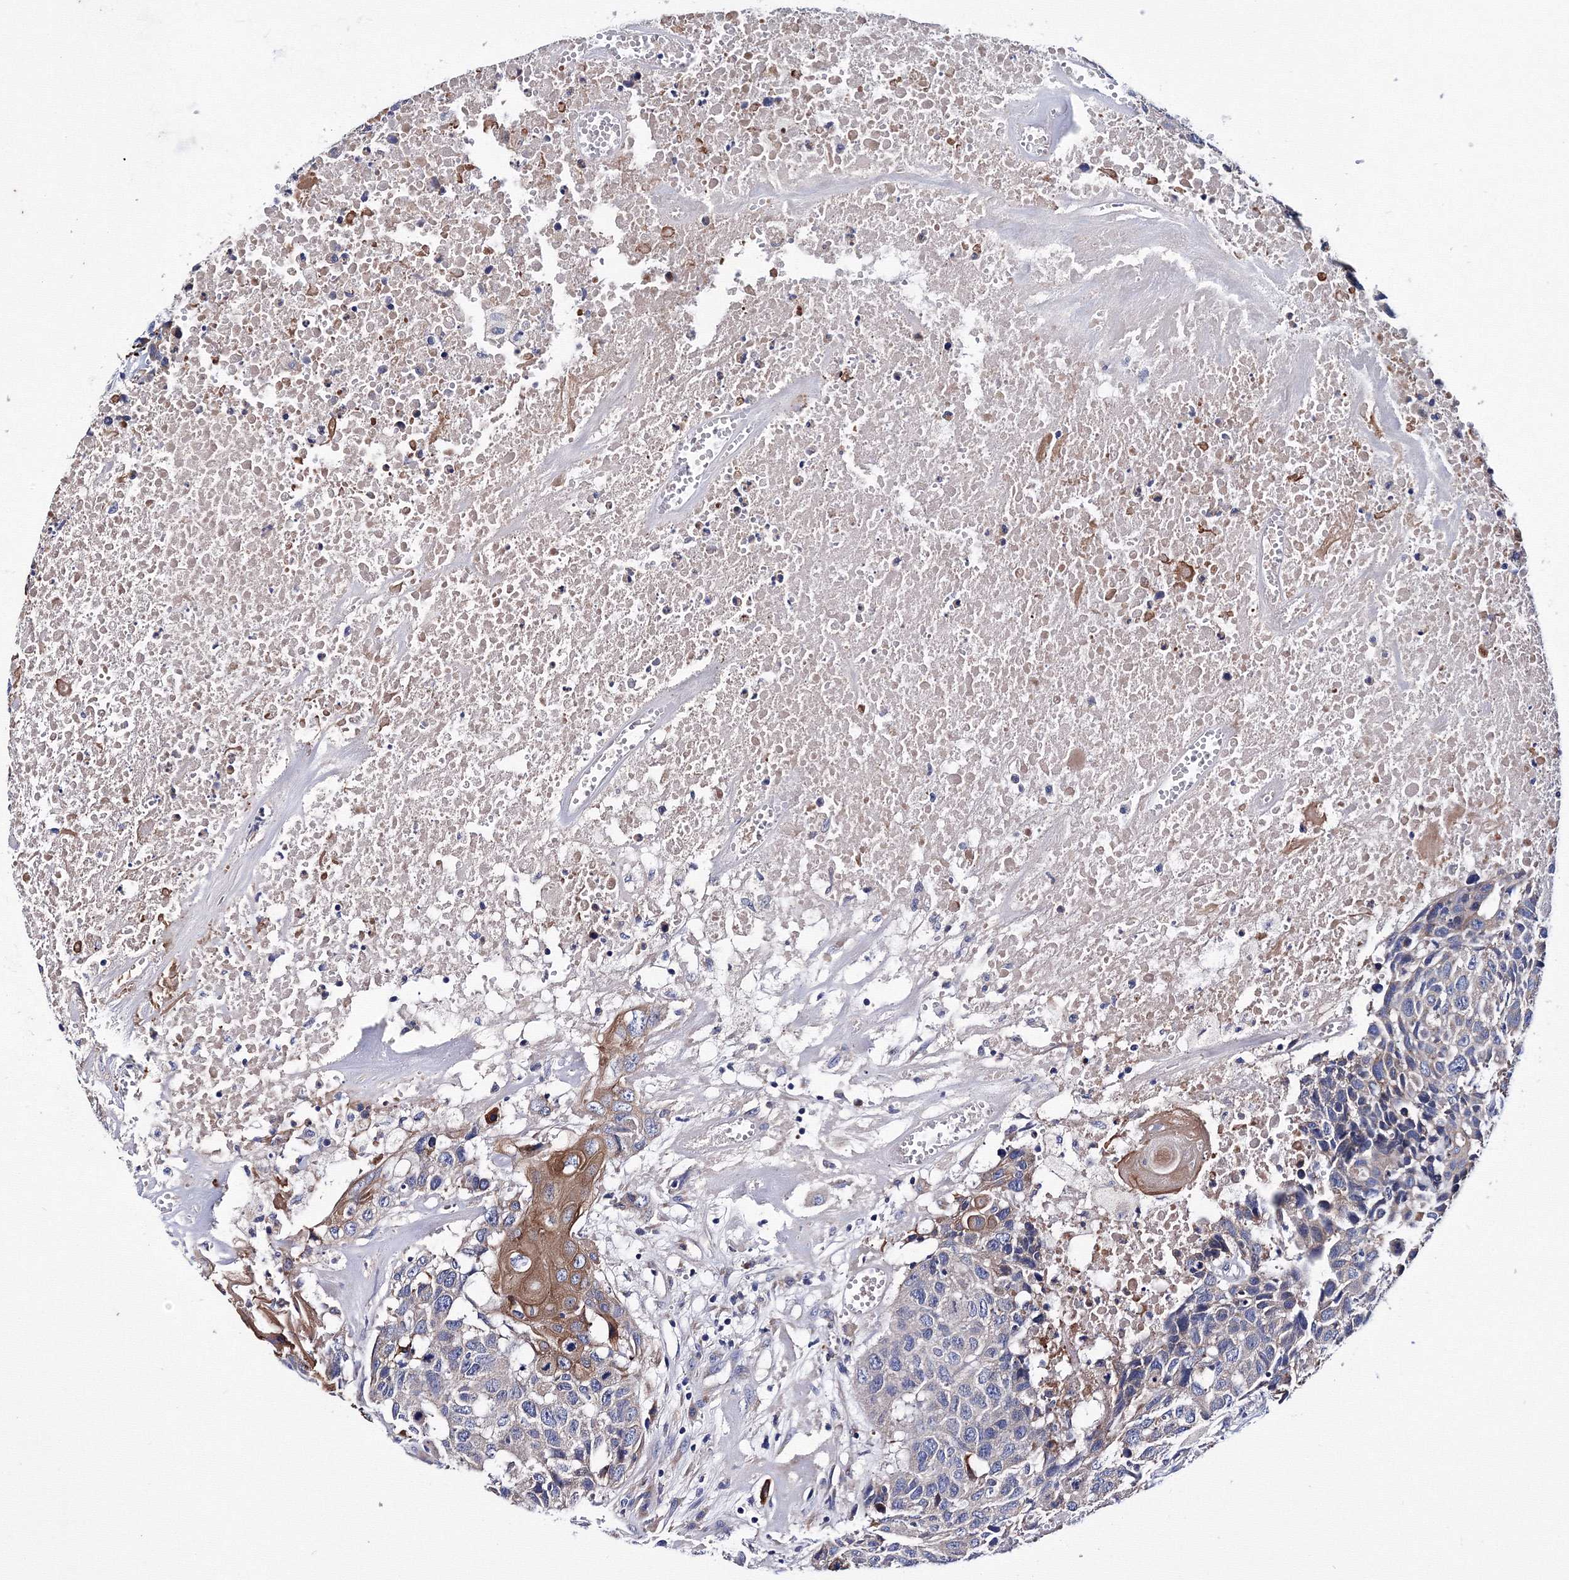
{"staining": {"intensity": "moderate", "quantity": "<25%", "location": "cytoplasmic/membranous"}, "tissue": "head and neck cancer", "cell_type": "Tumor cells", "image_type": "cancer", "snomed": [{"axis": "morphology", "description": "Squamous cell carcinoma, NOS"}, {"axis": "topography", "description": "Head-Neck"}], "caption": "Tumor cells display moderate cytoplasmic/membranous positivity in approximately <25% of cells in squamous cell carcinoma (head and neck).", "gene": "TRPM2", "patient": {"sex": "male", "age": 66}}